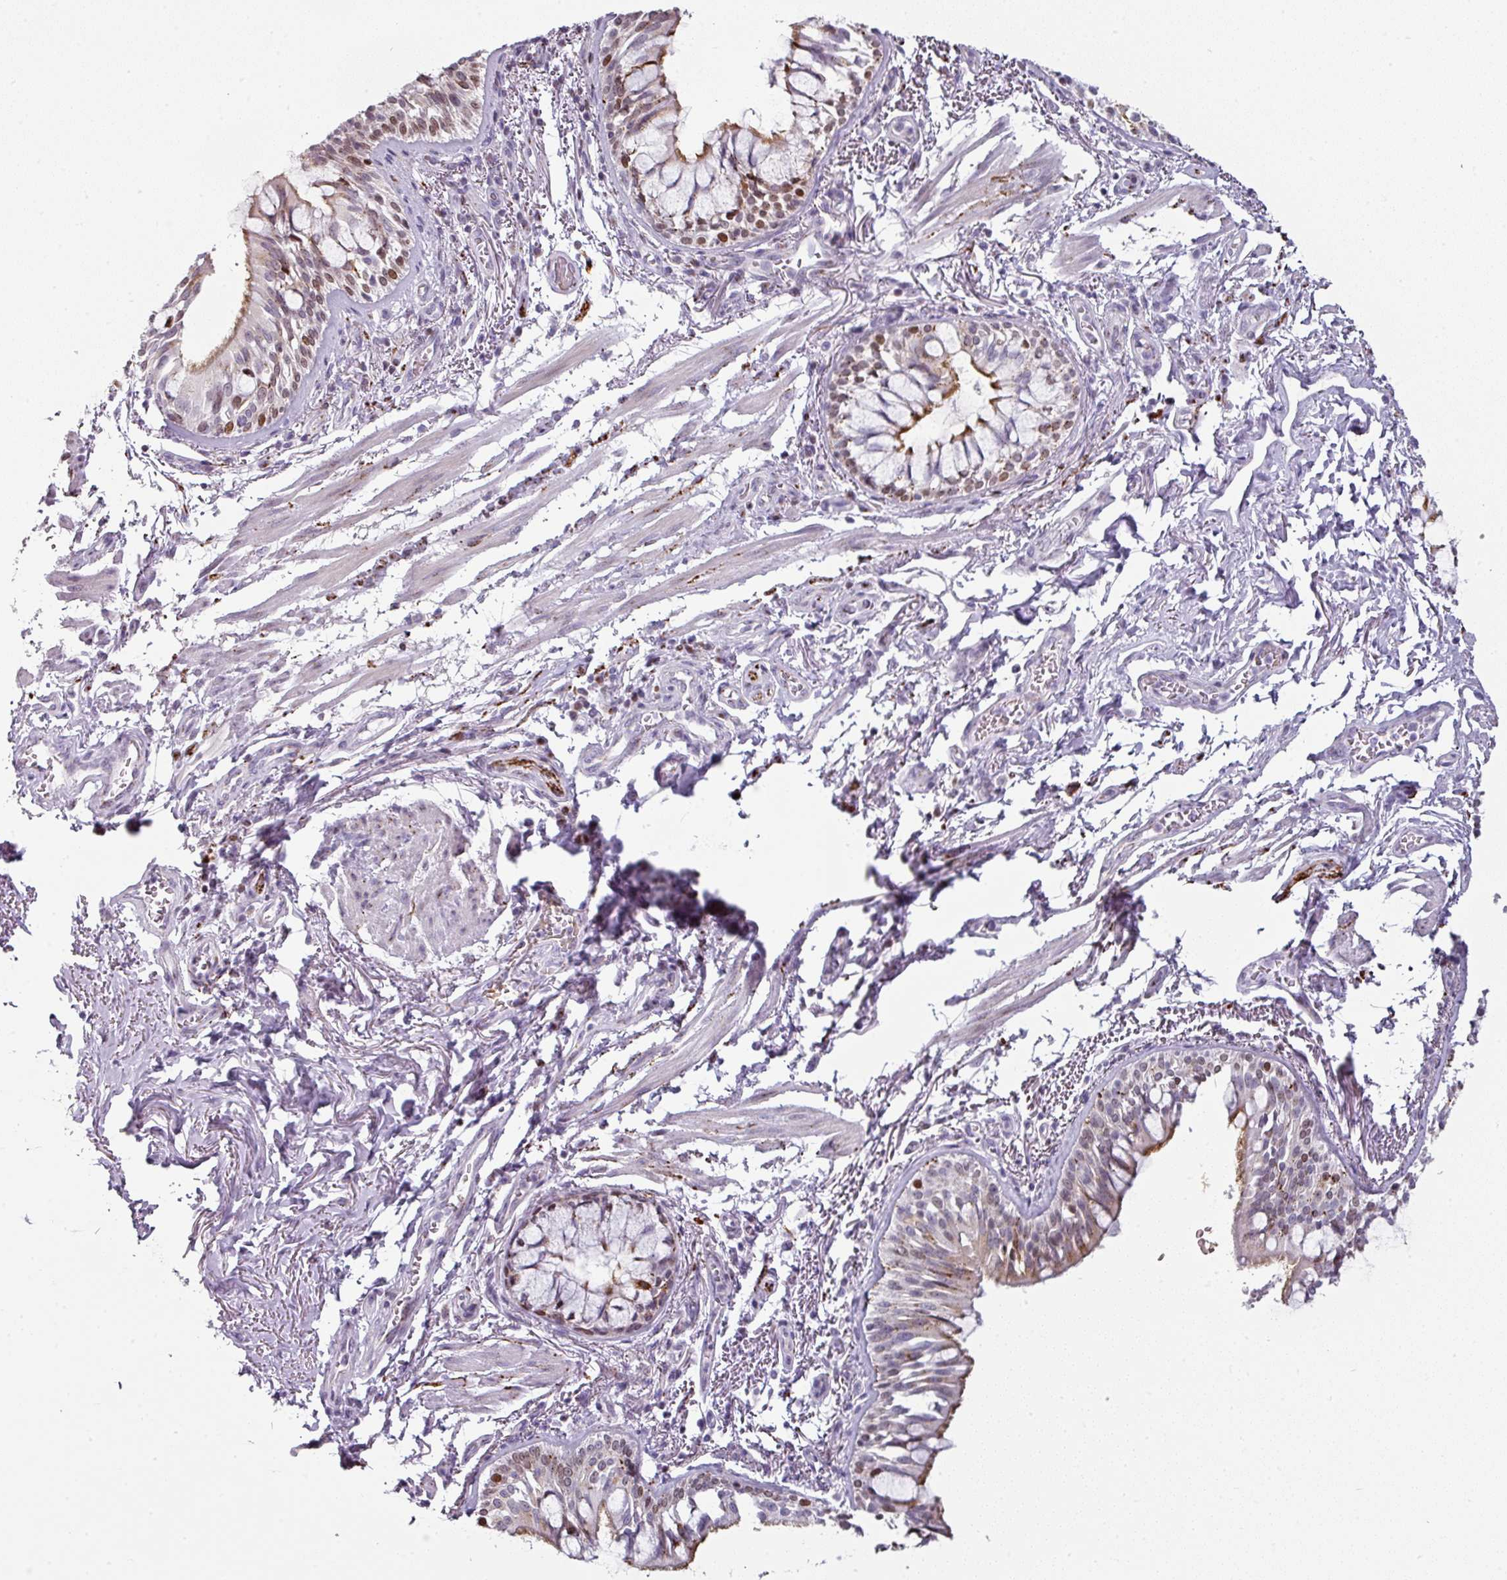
{"staining": {"intensity": "moderate", "quantity": "<25%", "location": "cytoplasmic/membranous,nuclear"}, "tissue": "bronchus", "cell_type": "Respiratory epithelial cells", "image_type": "normal", "snomed": [{"axis": "morphology", "description": "Normal tissue, NOS"}, {"axis": "topography", "description": "Bronchus"}], "caption": "Protein staining by IHC reveals moderate cytoplasmic/membranous,nuclear positivity in approximately <25% of respiratory epithelial cells in unremarkable bronchus. Using DAB (brown) and hematoxylin (blue) stains, captured at high magnification using brightfield microscopy.", "gene": "SYT8", "patient": {"sex": "male", "age": 70}}